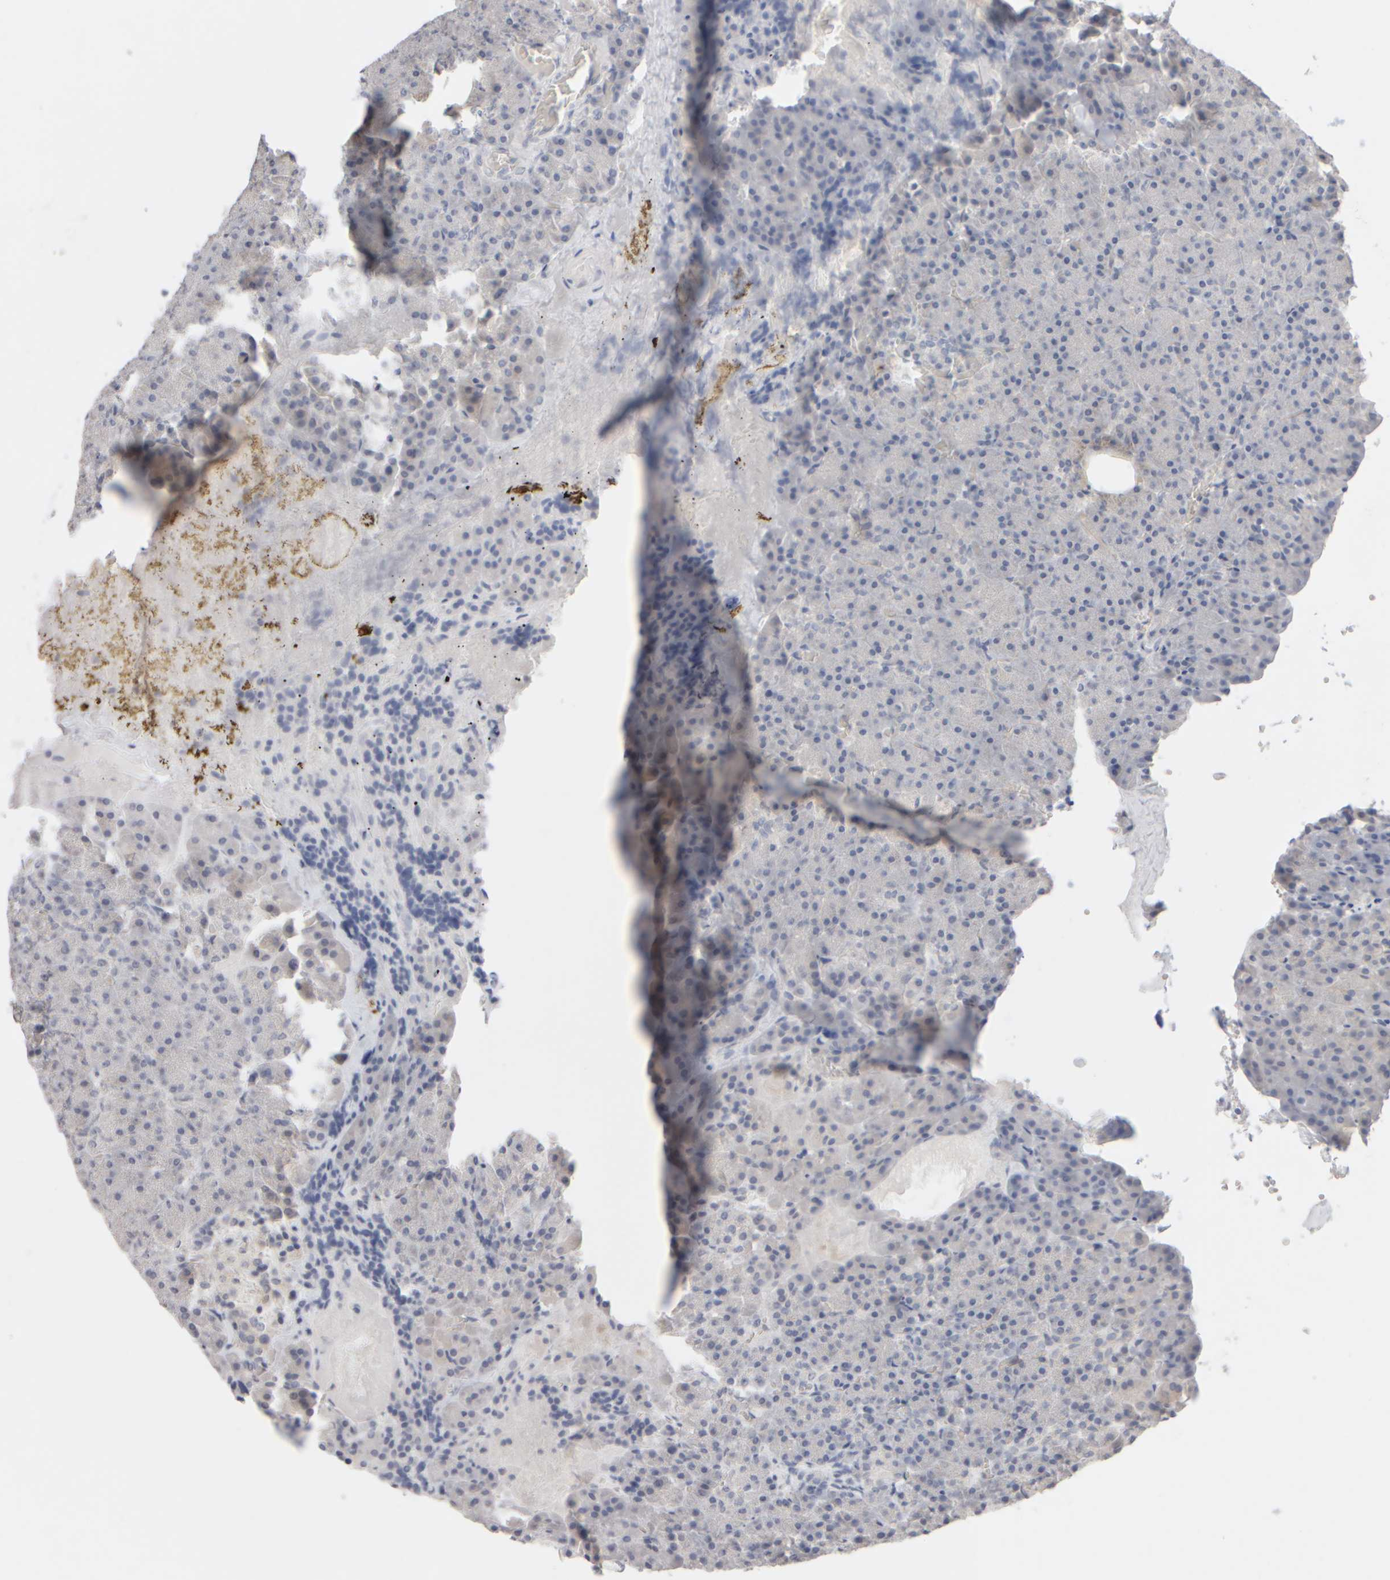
{"staining": {"intensity": "negative", "quantity": "none", "location": "none"}, "tissue": "pancreas", "cell_type": "Exocrine glandular cells", "image_type": "normal", "snomed": [{"axis": "morphology", "description": "Normal tissue, NOS"}, {"axis": "morphology", "description": "Carcinoid, malignant, NOS"}, {"axis": "topography", "description": "Pancreas"}], "caption": "The immunohistochemistry micrograph has no significant positivity in exocrine glandular cells of pancreas. (DAB (3,3'-diaminobenzidine) IHC with hematoxylin counter stain).", "gene": "ZNF112", "patient": {"sex": "female", "age": 35}}